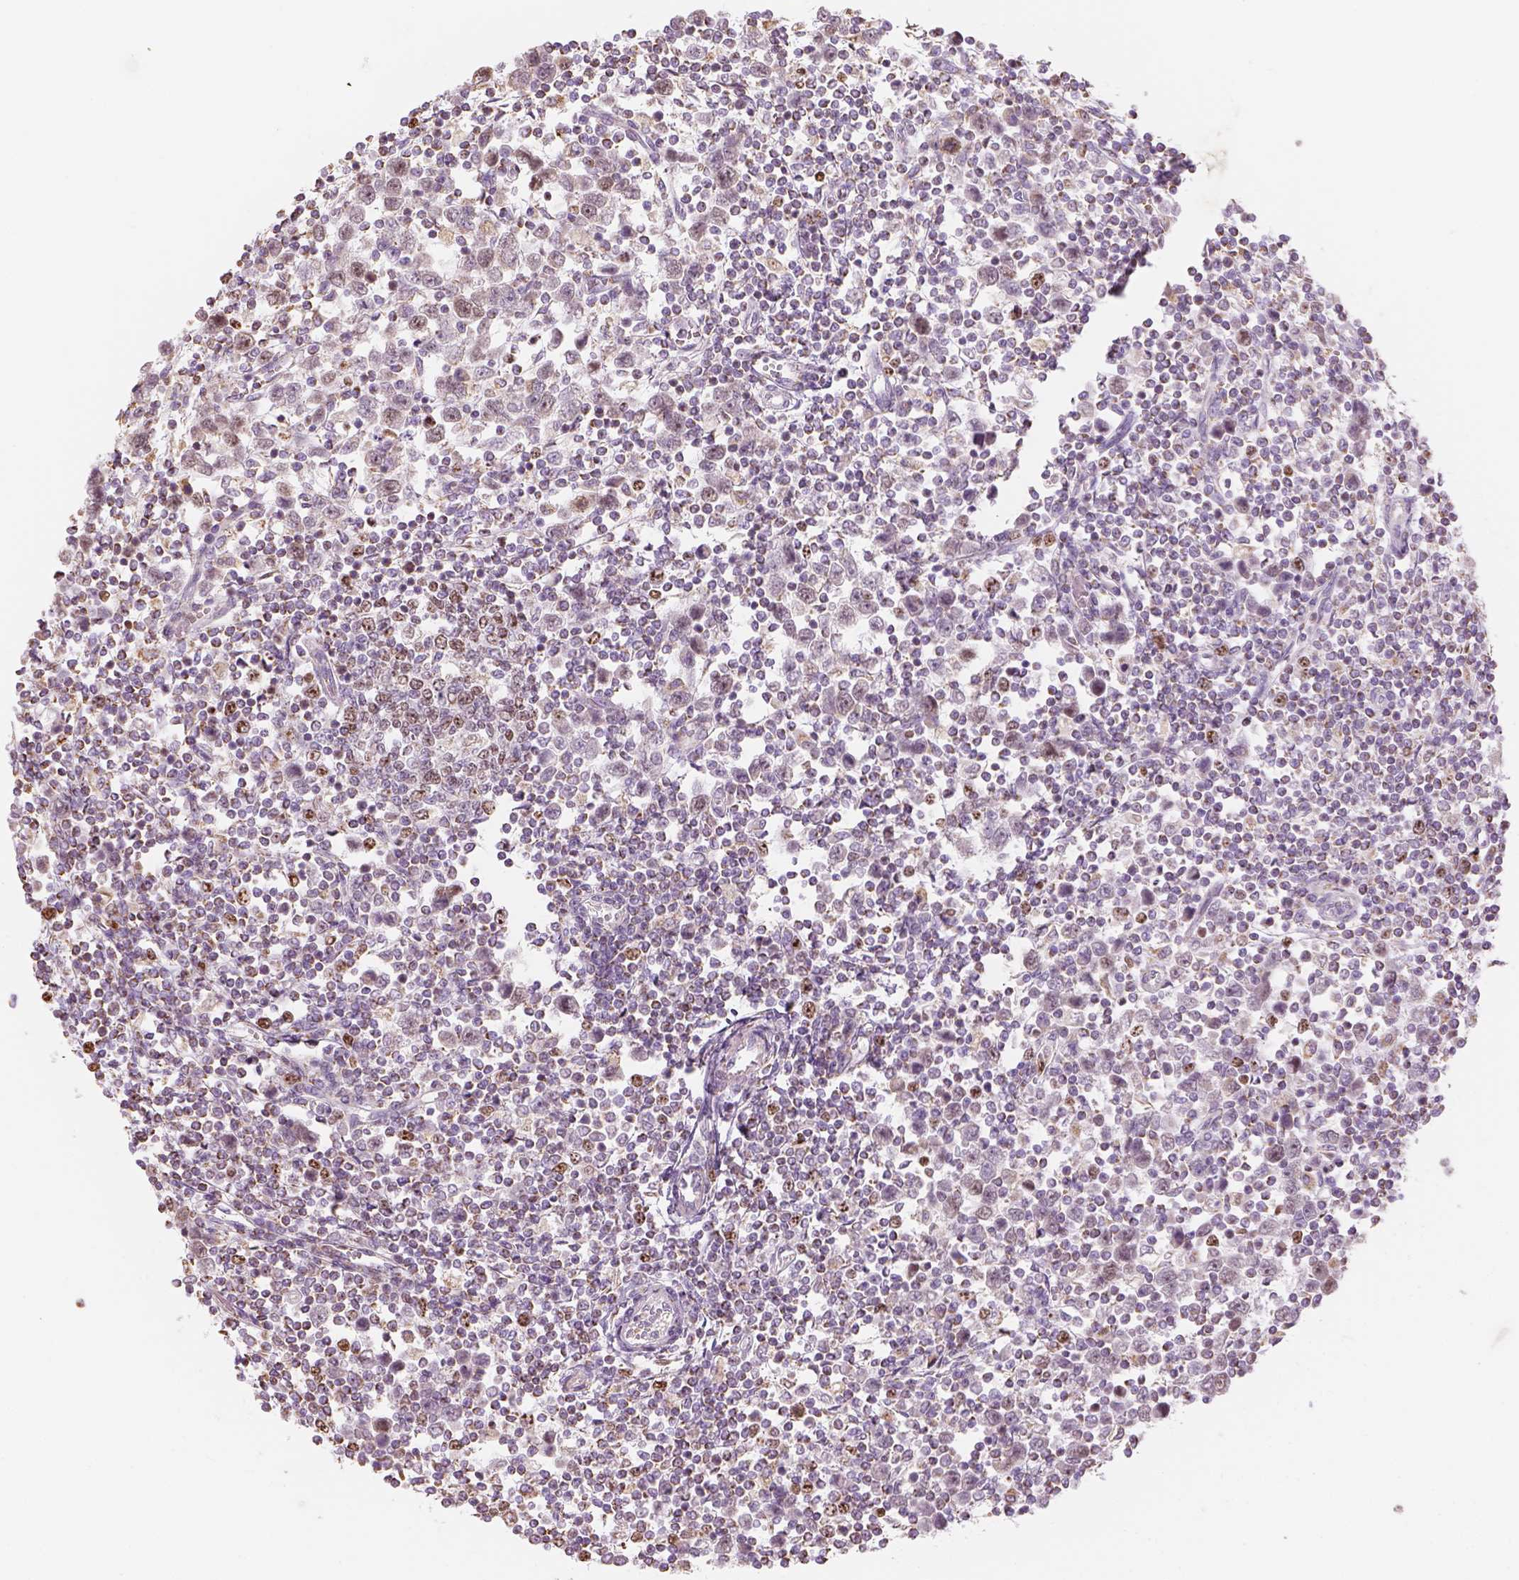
{"staining": {"intensity": "negative", "quantity": "none", "location": "none"}, "tissue": "testis cancer", "cell_type": "Tumor cells", "image_type": "cancer", "snomed": [{"axis": "morphology", "description": "Normal tissue, NOS"}, {"axis": "morphology", "description": "Seminoma, NOS"}, {"axis": "topography", "description": "Testis"}, {"axis": "topography", "description": "Epididymis"}], "caption": "Testis cancer stained for a protein using immunohistochemistry displays no staining tumor cells.", "gene": "LCA5", "patient": {"sex": "male", "age": 34}}